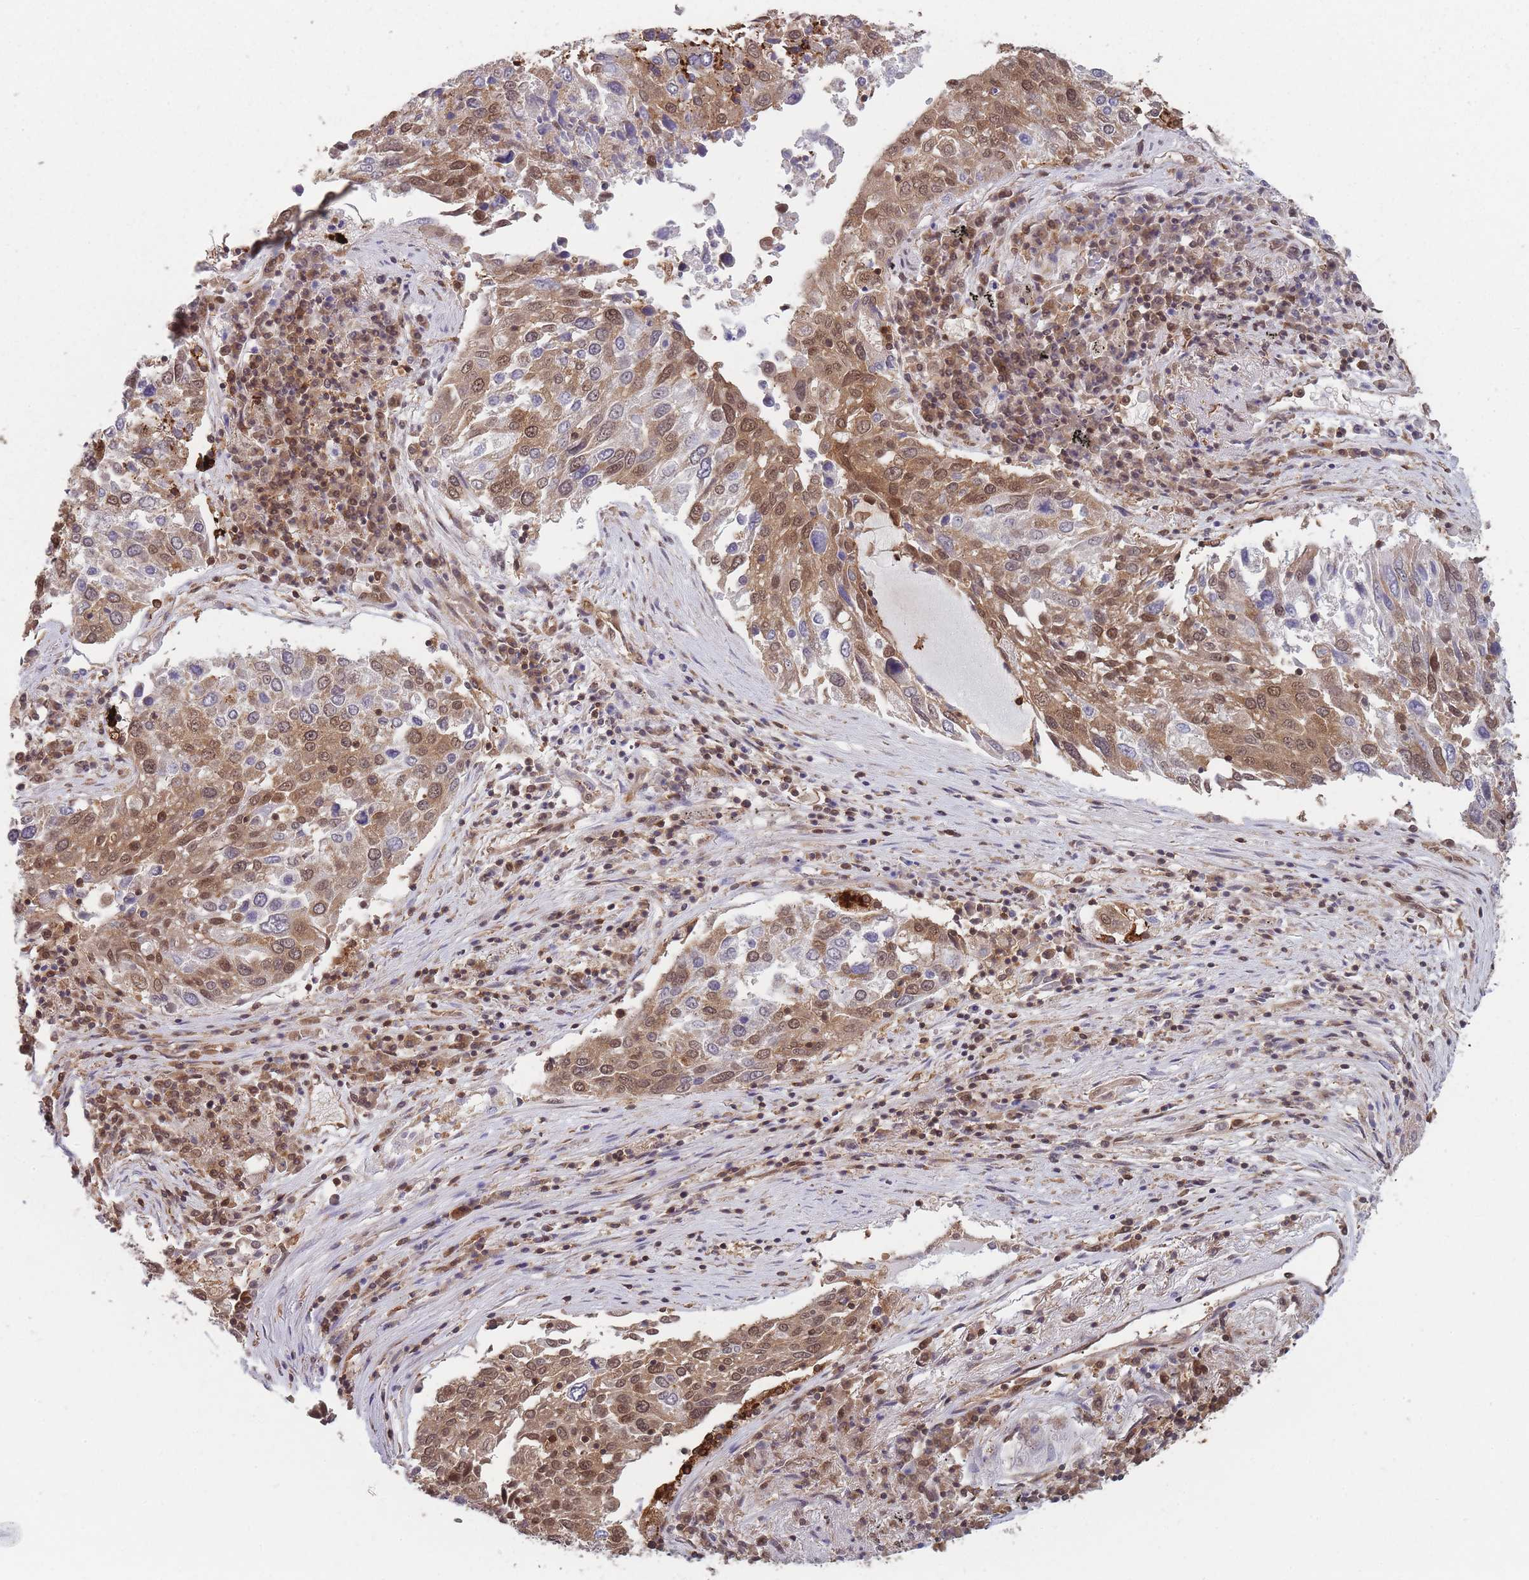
{"staining": {"intensity": "moderate", "quantity": ">75%", "location": "cytoplasmic/membranous,nuclear"}, "tissue": "lung cancer", "cell_type": "Tumor cells", "image_type": "cancer", "snomed": [{"axis": "morphology", "description": "Squamous cell carcinoma, NOS"}, {"axis": "topography", "description": "Lung"}], "caption": "Lung squamous cell carcinoma stained with immunohistochemistry (IHC) exhibits moderate cytoplasmic/membranous and nuclear positivity in about >75% of tumor cells.", "gene": "PPP6R3", "patient": {"sex": "male", "age": 65}}